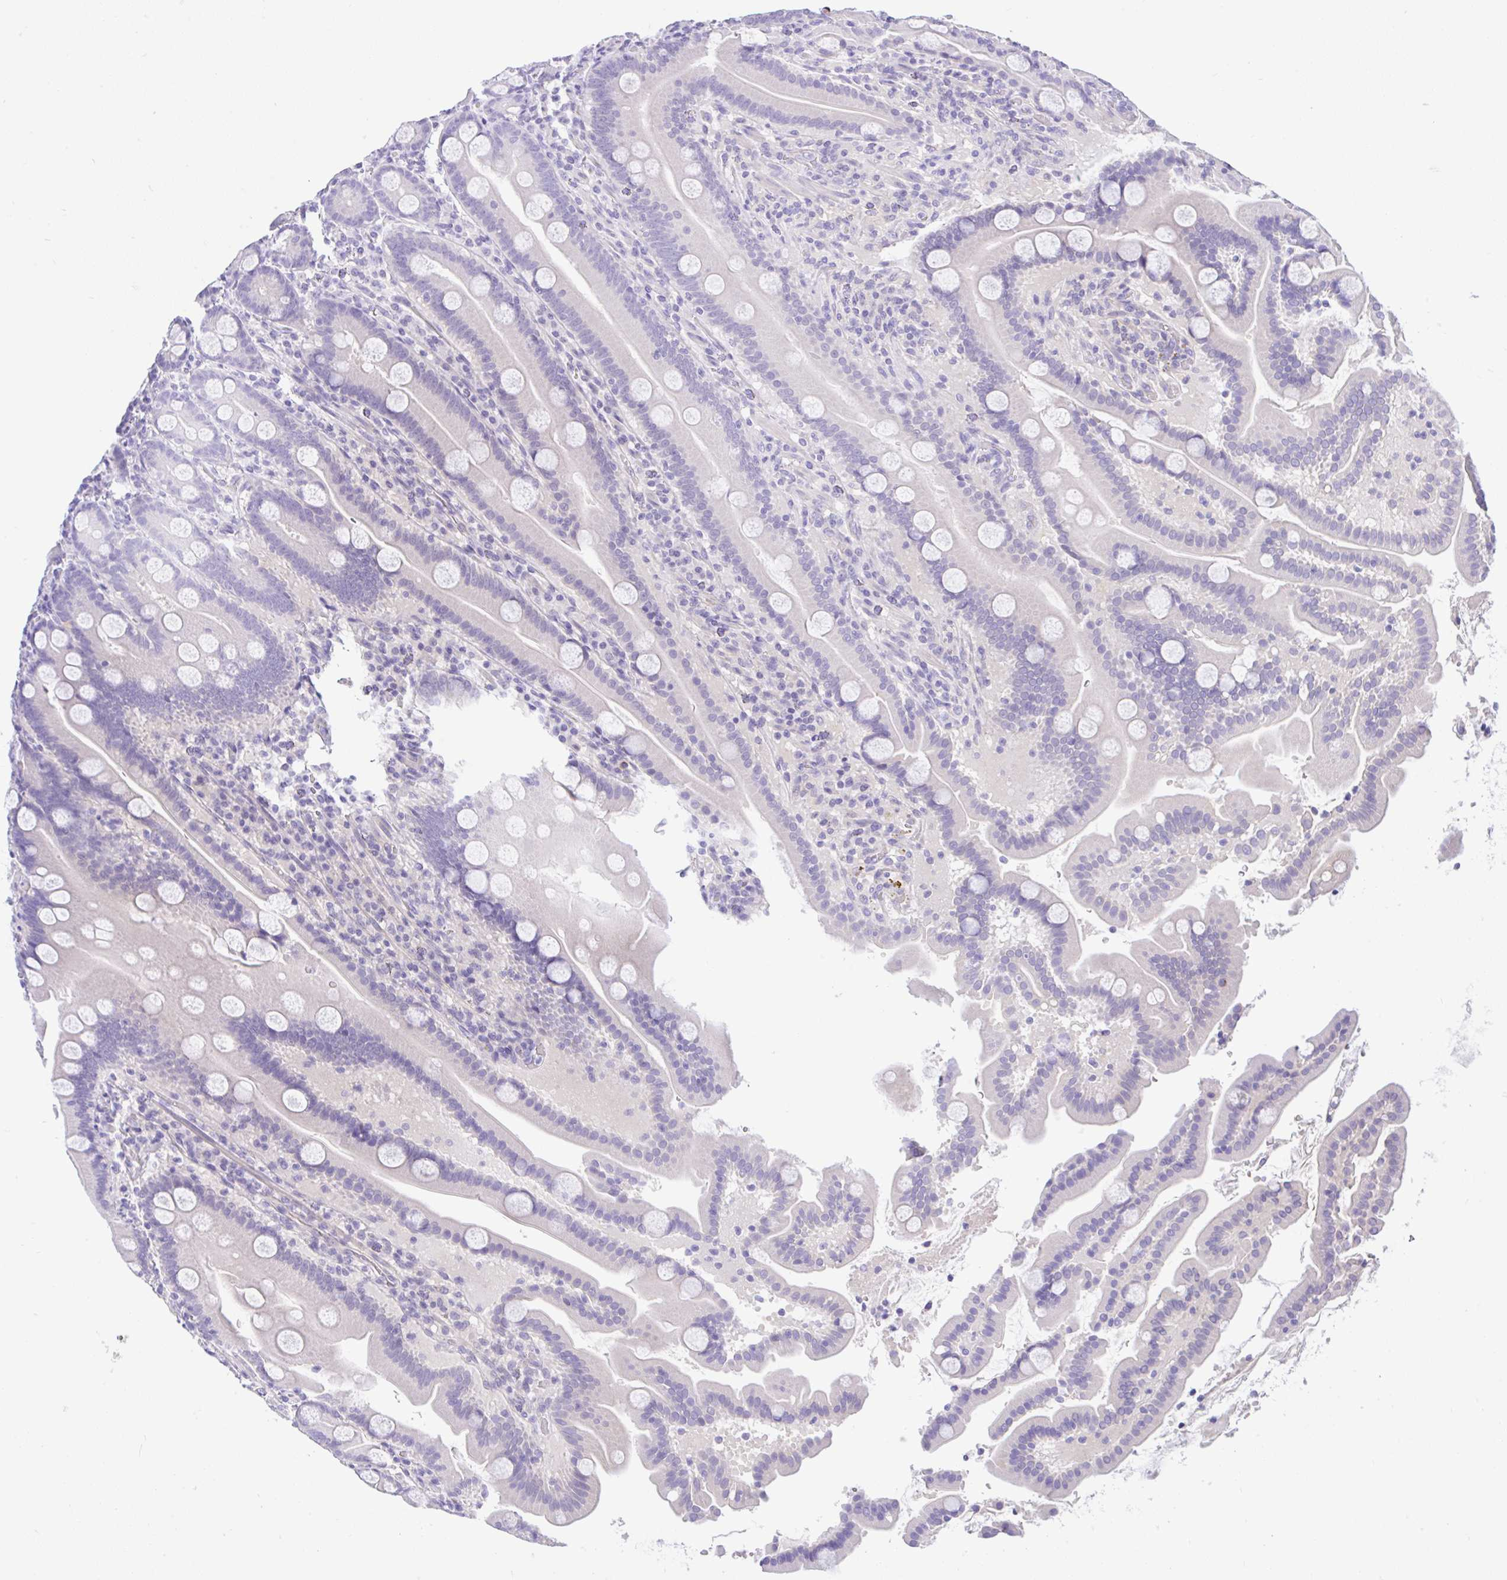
{"staining": {"intensity": "negative", "quantity": "none", "location": "none"}, "tissue": "duodenum", "cell_type": "Glandular cells", "image_type": "normal", "snomed": [{"axis": "morphology", "description": "Normal tissue, NOS"}, {"axis": "topography", "description": "Duodenum"}], "caption": "Immunohistochemical staining of normal duodenum shows no significant expression in glandular cells.", "gene": "ANO4", "patient": {"sex": "male", "age": 55}}